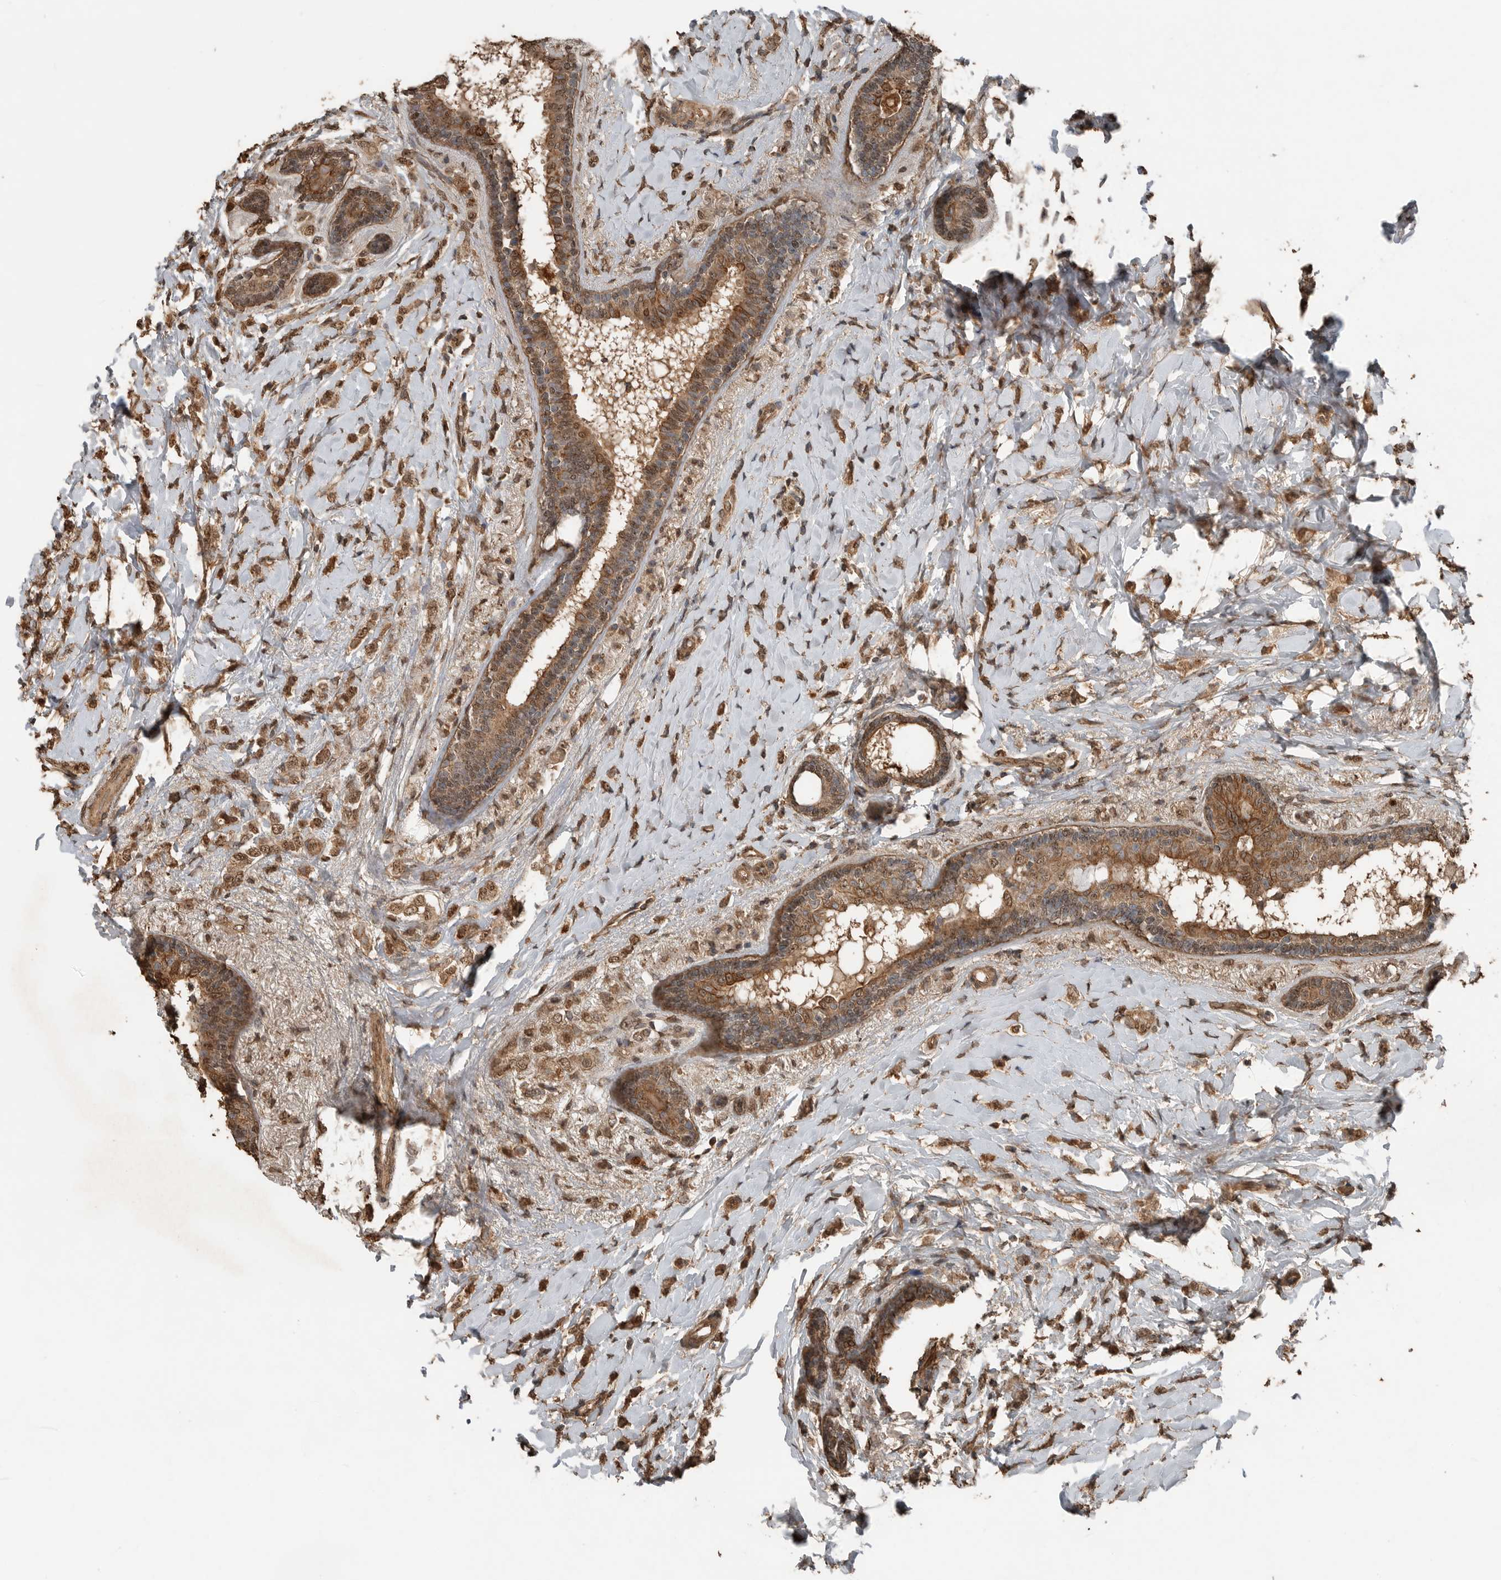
{"staining": {"intensity": "moderate", "quantity": ">75%", "location": "cytoplasmic/membranous,nuclear"}, "tissue": "breast cancer", "cell_type": "Tumor cells", "image_type": "cancer", "snomed": [{"axis": "morphology", "description": "Normal tissue, NOS"}, {"axis": "morphology", "description": "Lobular carcinoma"}, {"axis": "topography", "description": "Breast"}], "caption": "Immunohistochemistry of breast cancer (lobular carcinoma) shows medium levels of moderate cytoplasmic/membranous and nuclear staining in about >75% of tumor cells. The staining was performed using DAB, with brown indicating positive protein expression. Nuclei are stained blue with hematoxylin.", "gene": "BLZF1", "patient": {"sex": "female", "age": 47}}